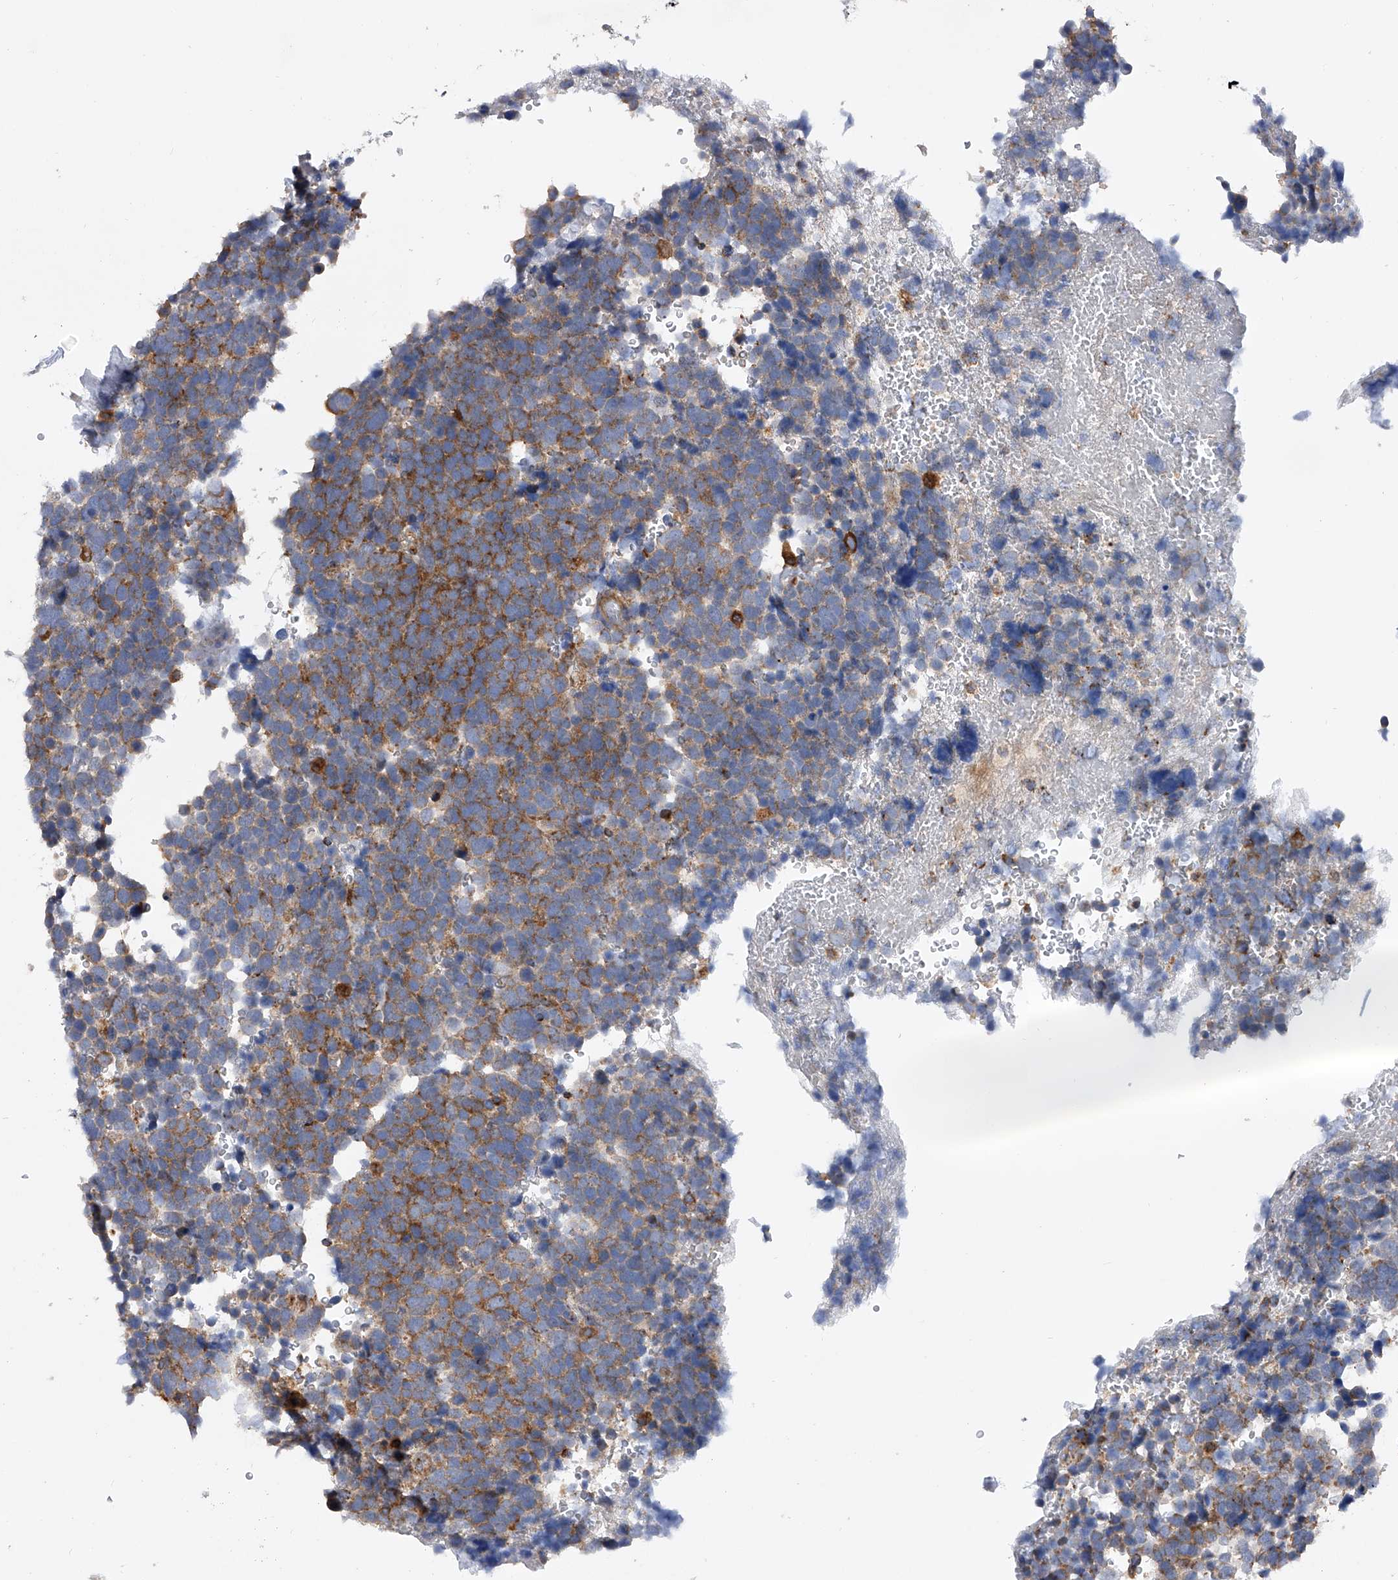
{"staining": {"intensity": "strong", "quantity": ">75%", "location": "cytoplasmic/membranous"}, "tissue": "urothelial cancer", "cell_type": "Tumor cells", "image_type": "cancer", "snomed": [{"axis": "morphology", "description": "Urothelial carcinoma, High grade"}, {"axis": "topography", "description": "Urinary bladder"}], "caption": "A micrograph of human high-grade urothelial carcinoma stained for a protein demonstrates strong cytoplasmic/membranous brown staining in tumor cells. The staining was performed using DAB (3,3'-diaminobenzidine), with brown indicating positive protein expression. Nuclei are stained blue with hematoxylin.", "gene": "PDSS2", "patient": {"sex": "female", "age": 82}}